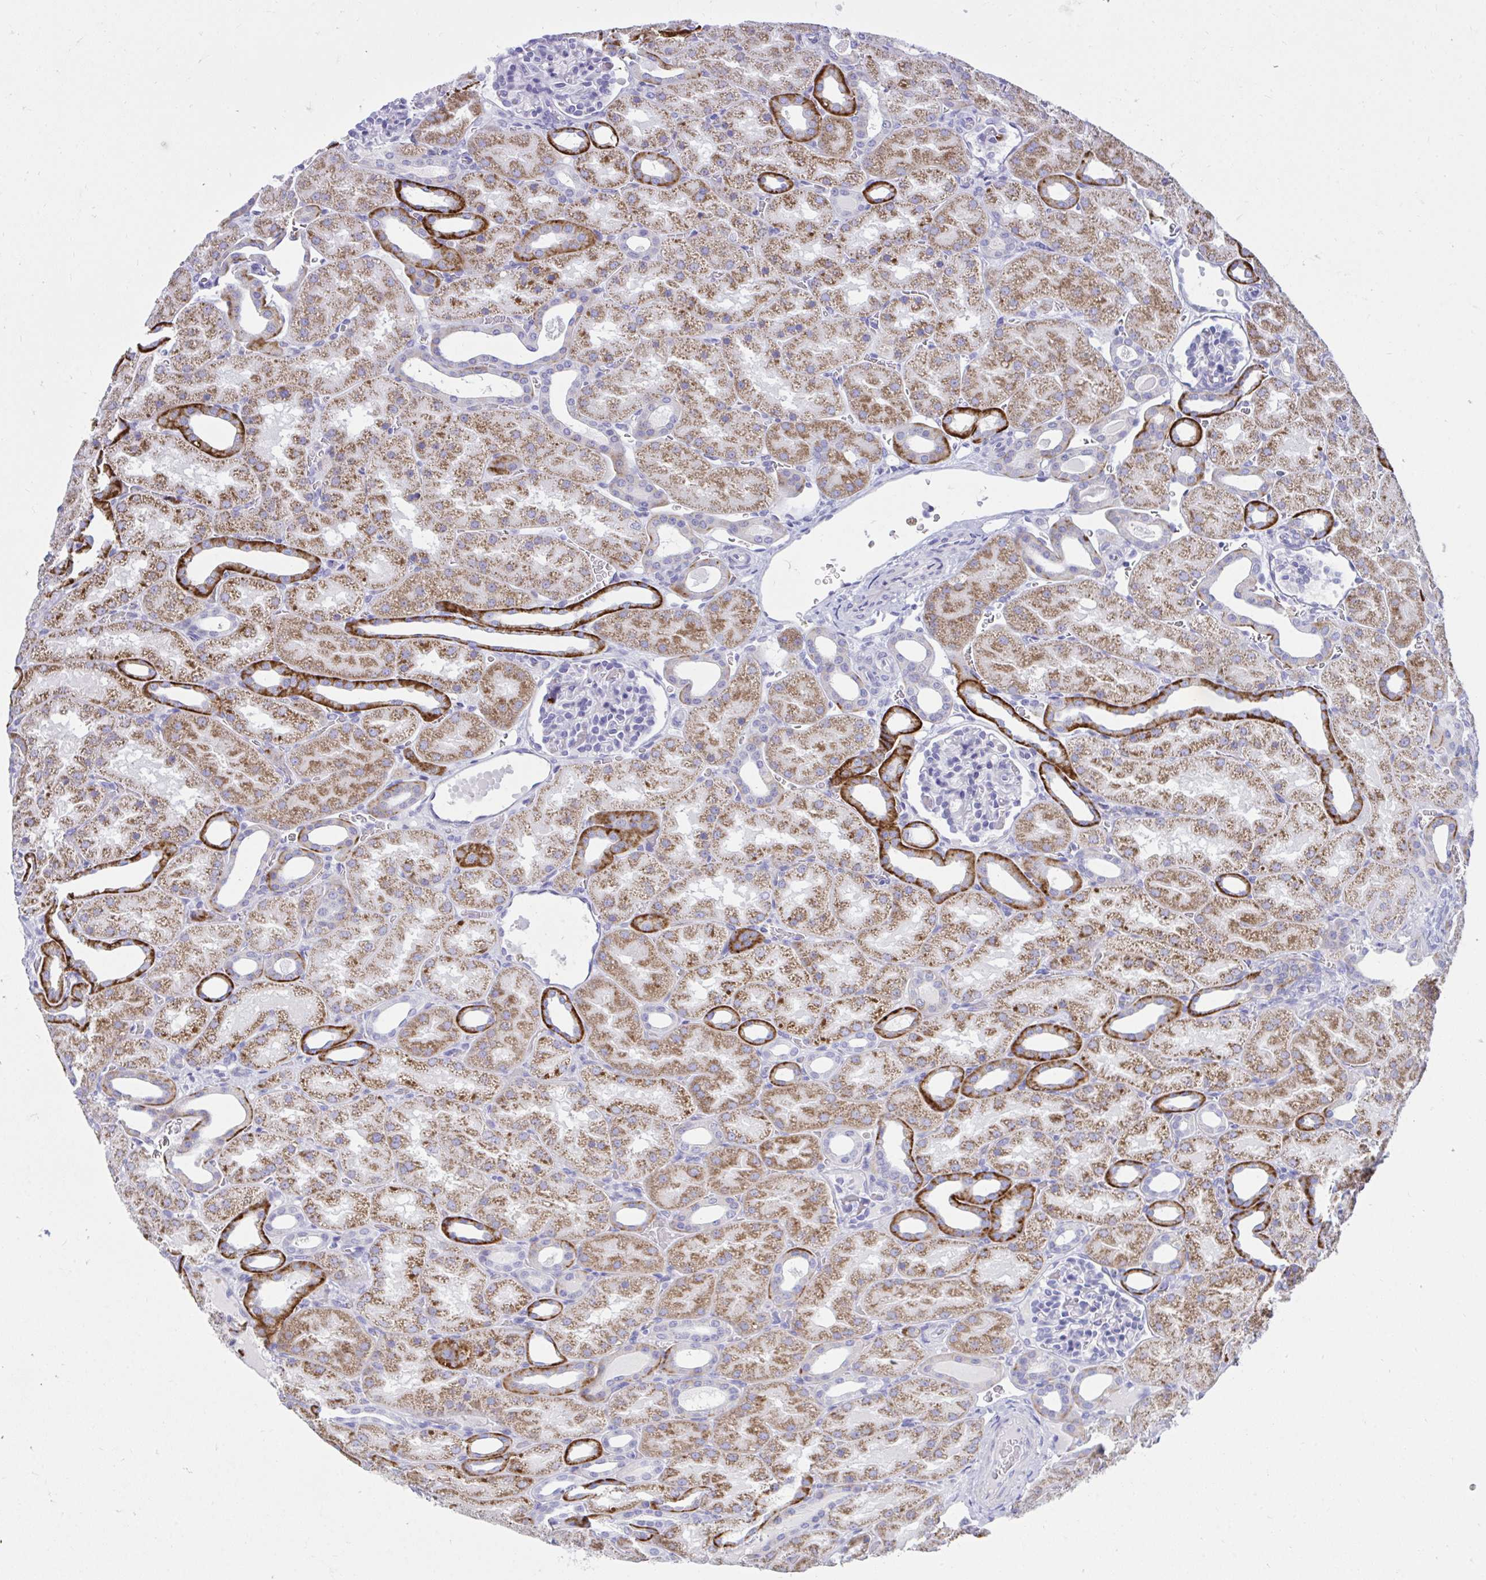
{"staining": {"intensity": "negative", "quantity": "none", "location": "none"}, "tissue": "kidney", "cell_type": "Cells in glomeruli", "image_type": "normal", "snomed": [{"axis": "morphology", "description": "Normal tissue, NOS"}, {"axis": "topography", "description": "Kidney"}], "caption": "DAB immunohistochemical staining of benign human kidney displays no significant expression in cells in glomeruli.", "gene": "PLEKHH1", "patient": {"sex": "male", "age": 2}}